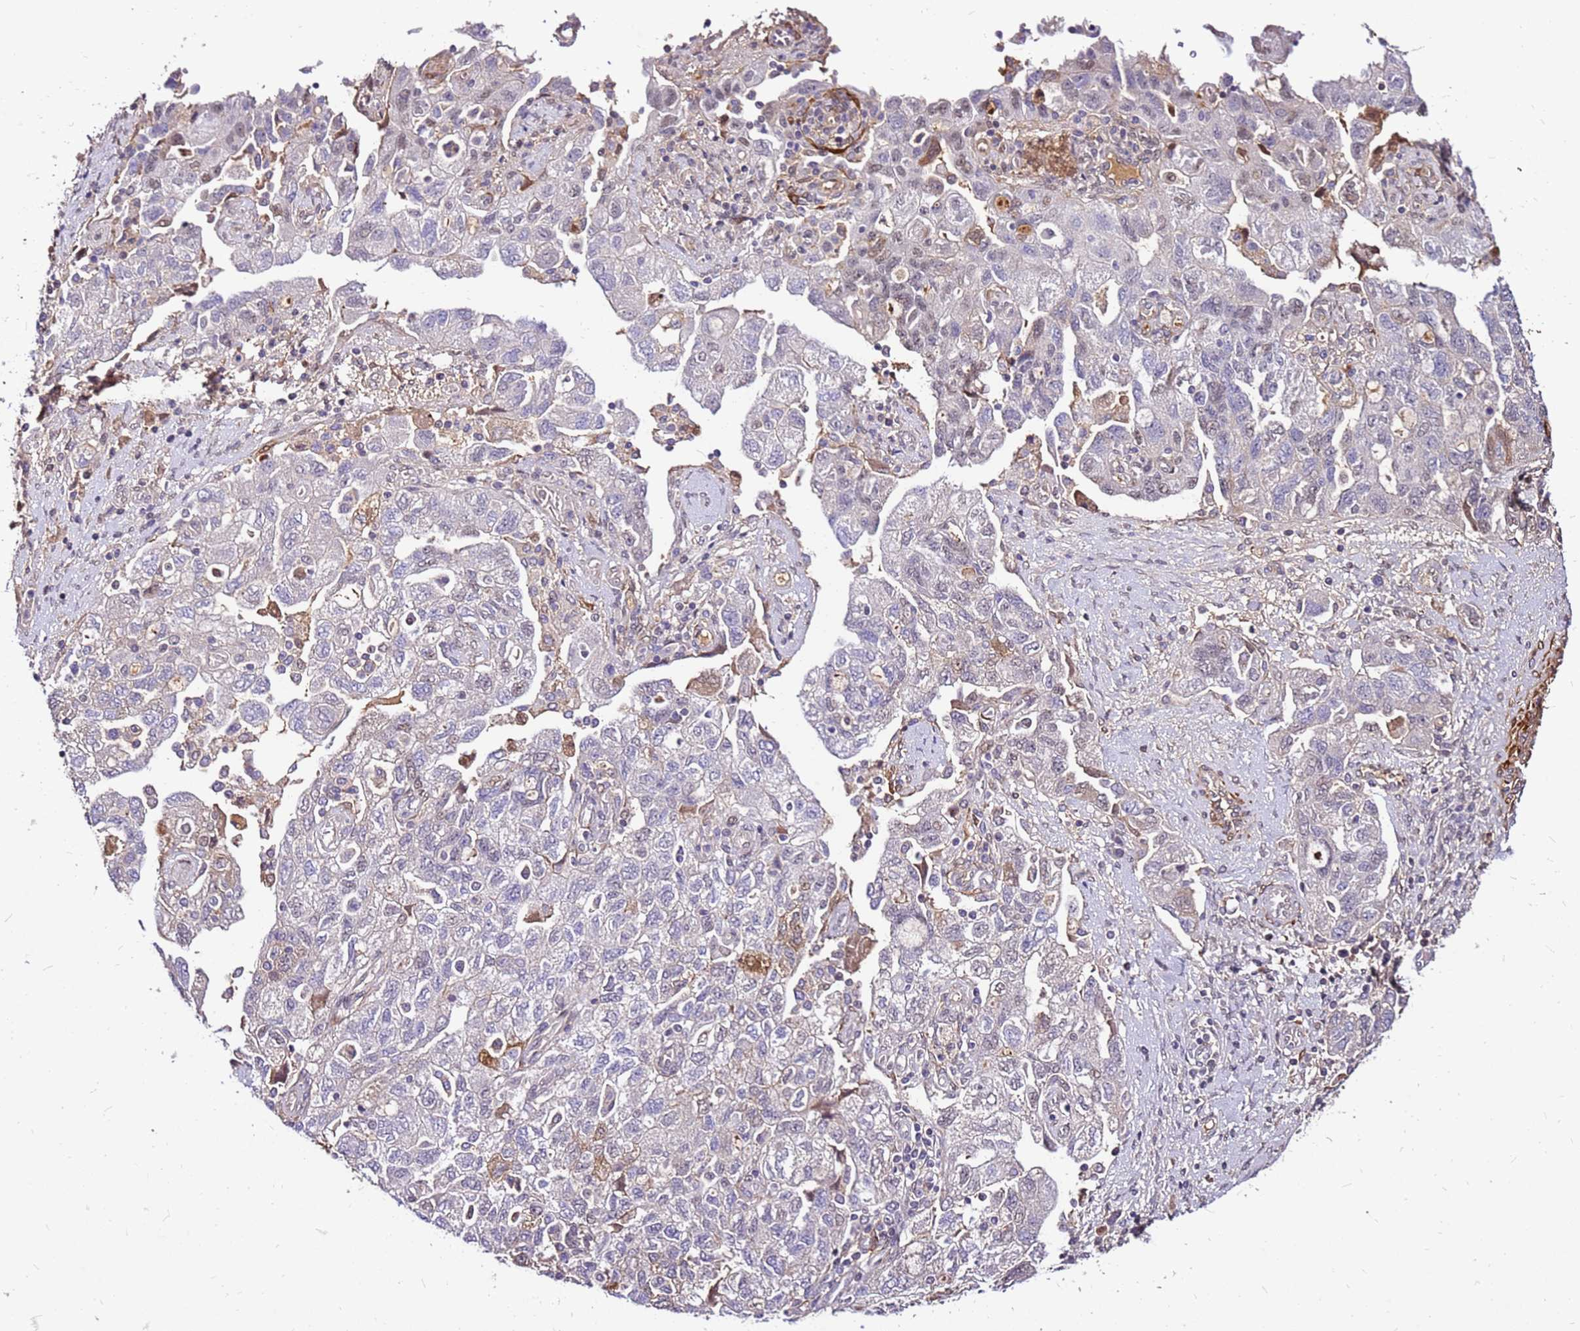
{"staining": {"intensity": "moderate", "quantity": "<25%", "location": "cytoplasmic/membranous"}, "tissue": "ovarian cancer", "cell_type": "Tumor cells", "image_type": "cancer", "snomed": [{"axis": "morphology", "description": "Carcinoma, NOS"}, {"axis": "morphology", "description": "Cystadenocarcinoma, serous, NOS"}, {"axis": "topography", "description": "Ovary"}], "caption": "Ovarian serous cystadenocarcinoma stained with a brown dye reveals moderate cytoplasmic/membranous positive staining in about <25% of tumor cells.", "gene": "ALDH1A3", "patient": {"sex": "female", "age": 69}}